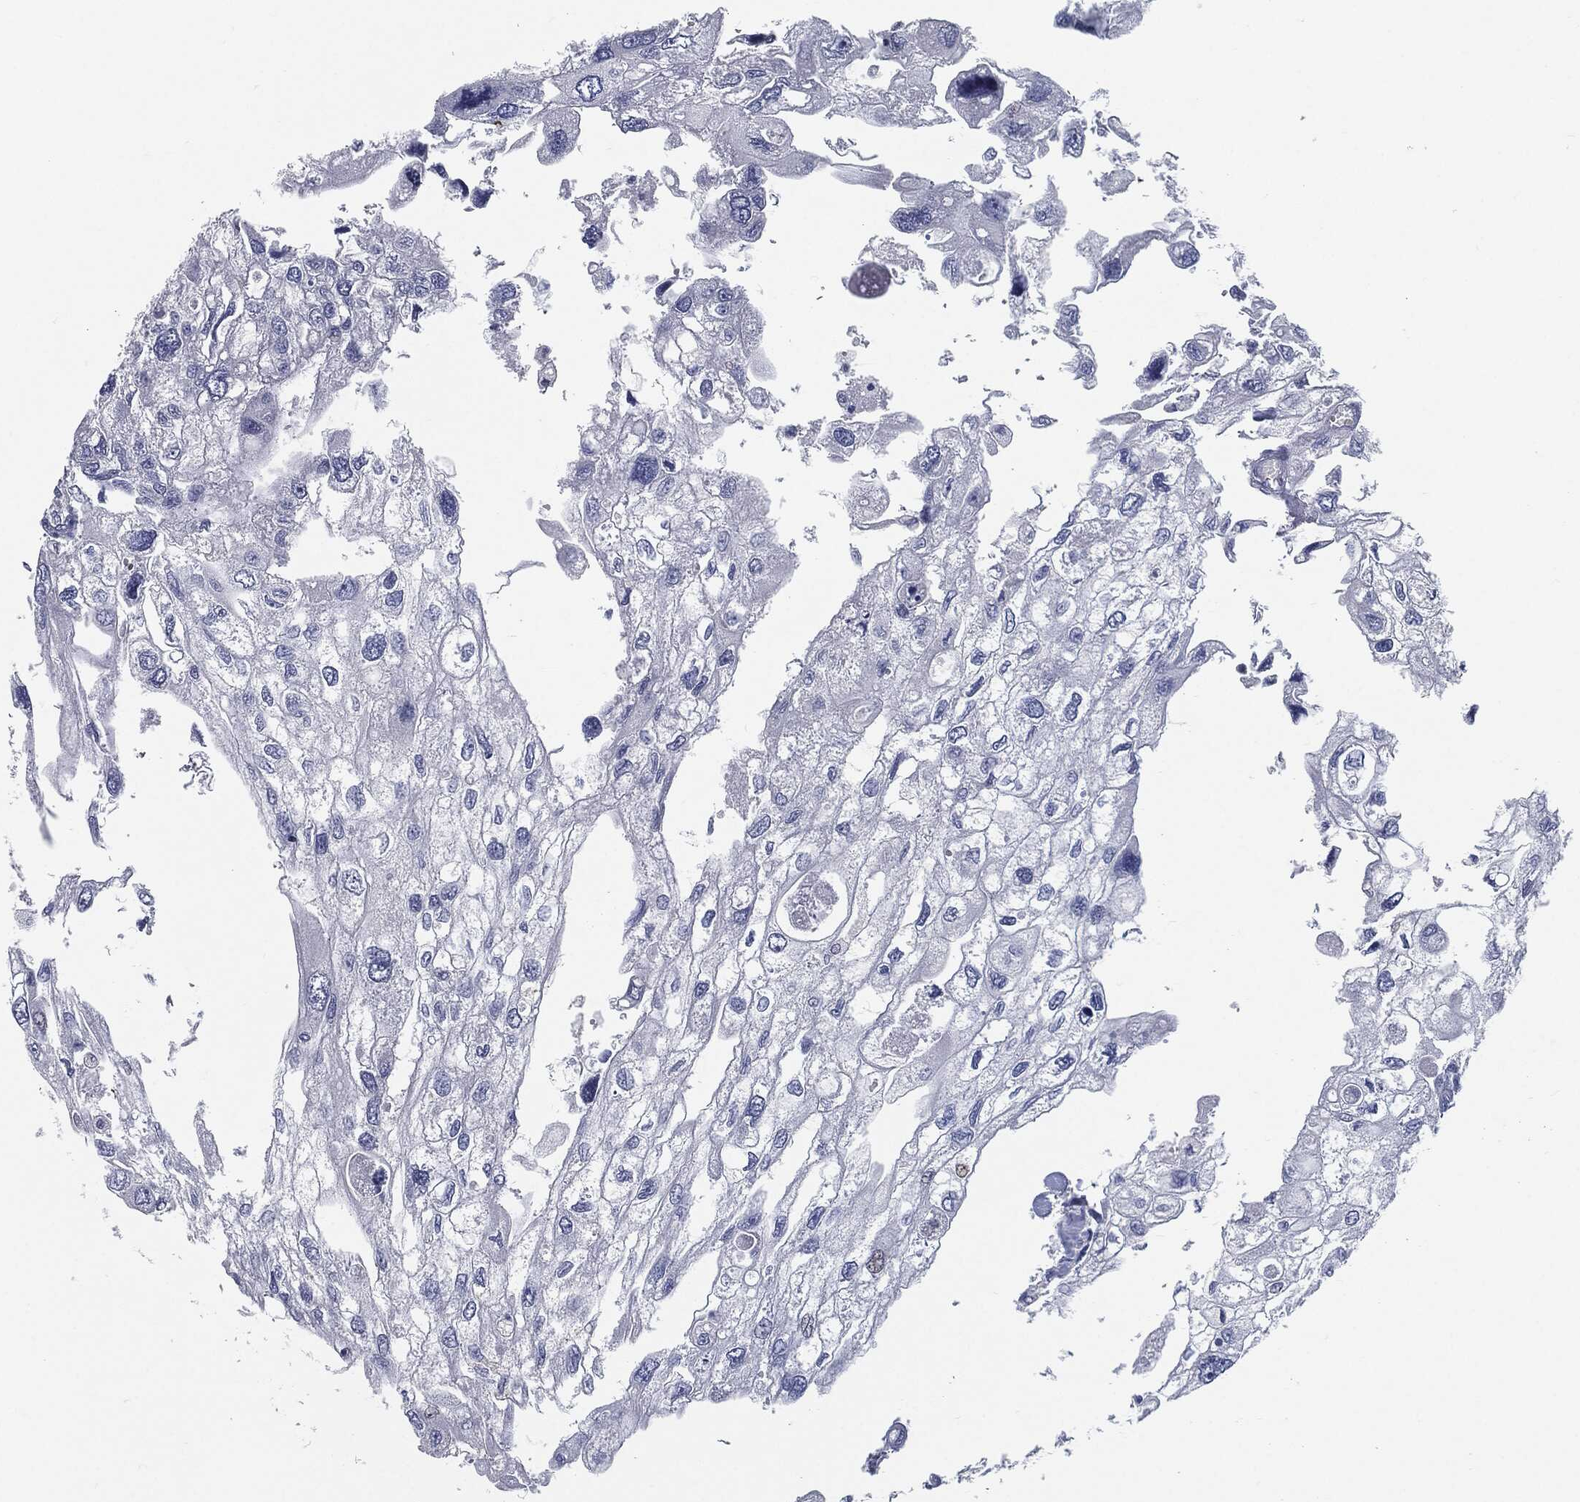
{"staining": {"intensity": "negative", "quantity": "none", "location": "none"}, "tissue": "urothelial cancer", "cell_type": "Tumor cells", "image_type": "cancer", "snomed": [{"axis": "morphology", "description": "Urothelial carcinoma, High grade"}, {"axis": "topography", "description": "Urinary bladder"}], "caption": "Immunohistochemical staining of human urothelial cancer reveals no significant positivity in tumor cells. (Brightfield microscopy of DAB immunohistochemistry (IHC) at high magnification).", "gene": "PROM1", "patient": {"sex": "male", "age": 59}}